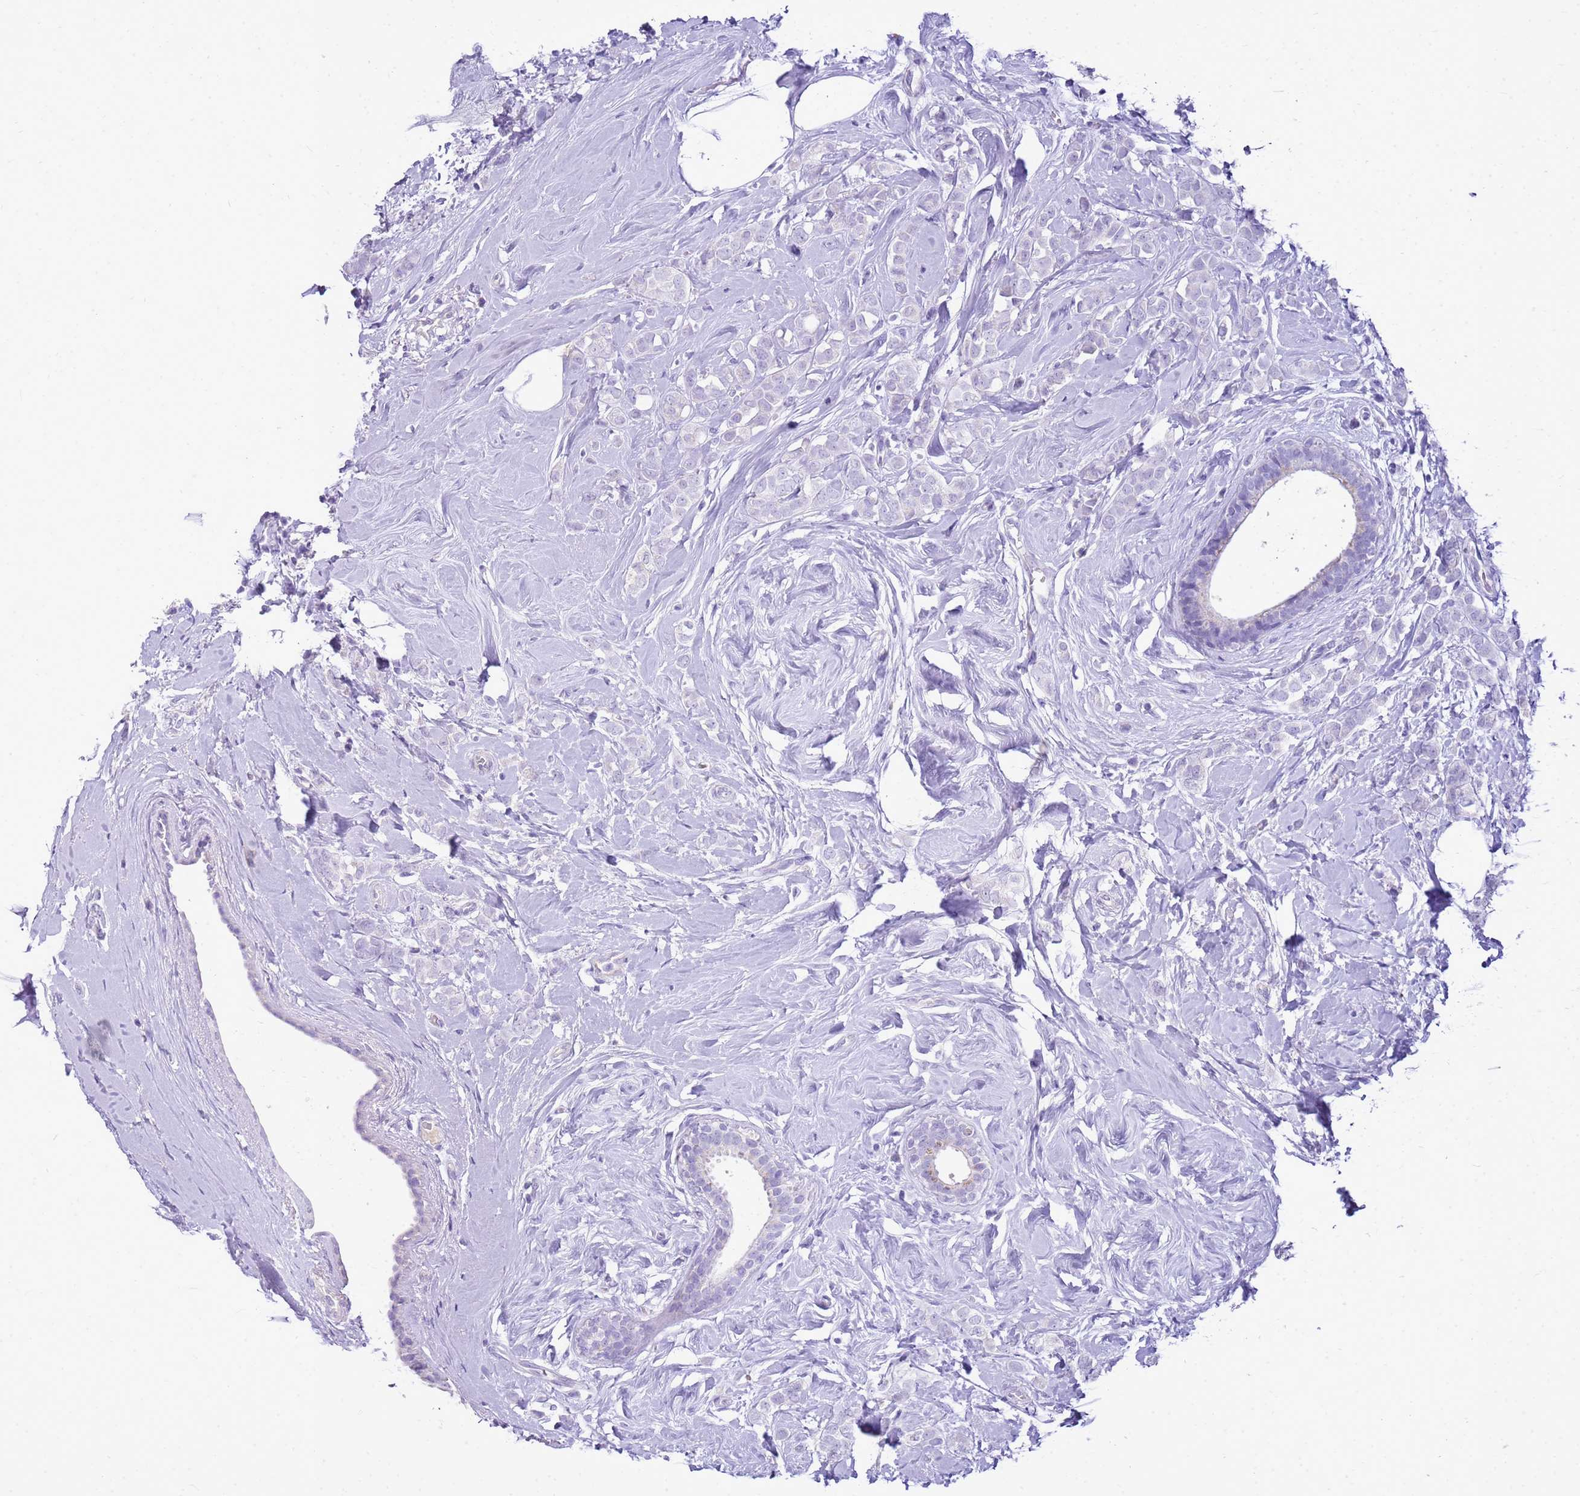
{"staining": {"intensity": "negative", "quantity": "none", "location": "none"}, "tissue": "breast cancer", "cell_type": "Tumor cells", "image_type": "cancer", "snomed": [{"axis": "morphology", "description": "Lobular carcinoma"}, {"axis": "topography", "description": "Breast"}], "caption": "This is an immunohistochemistry photomicrograph of lobular carcinoma (breast). There is no positivity in tumor cells.", "gene": "FABP2", "patient": {"sex": "female", "age": 47}}